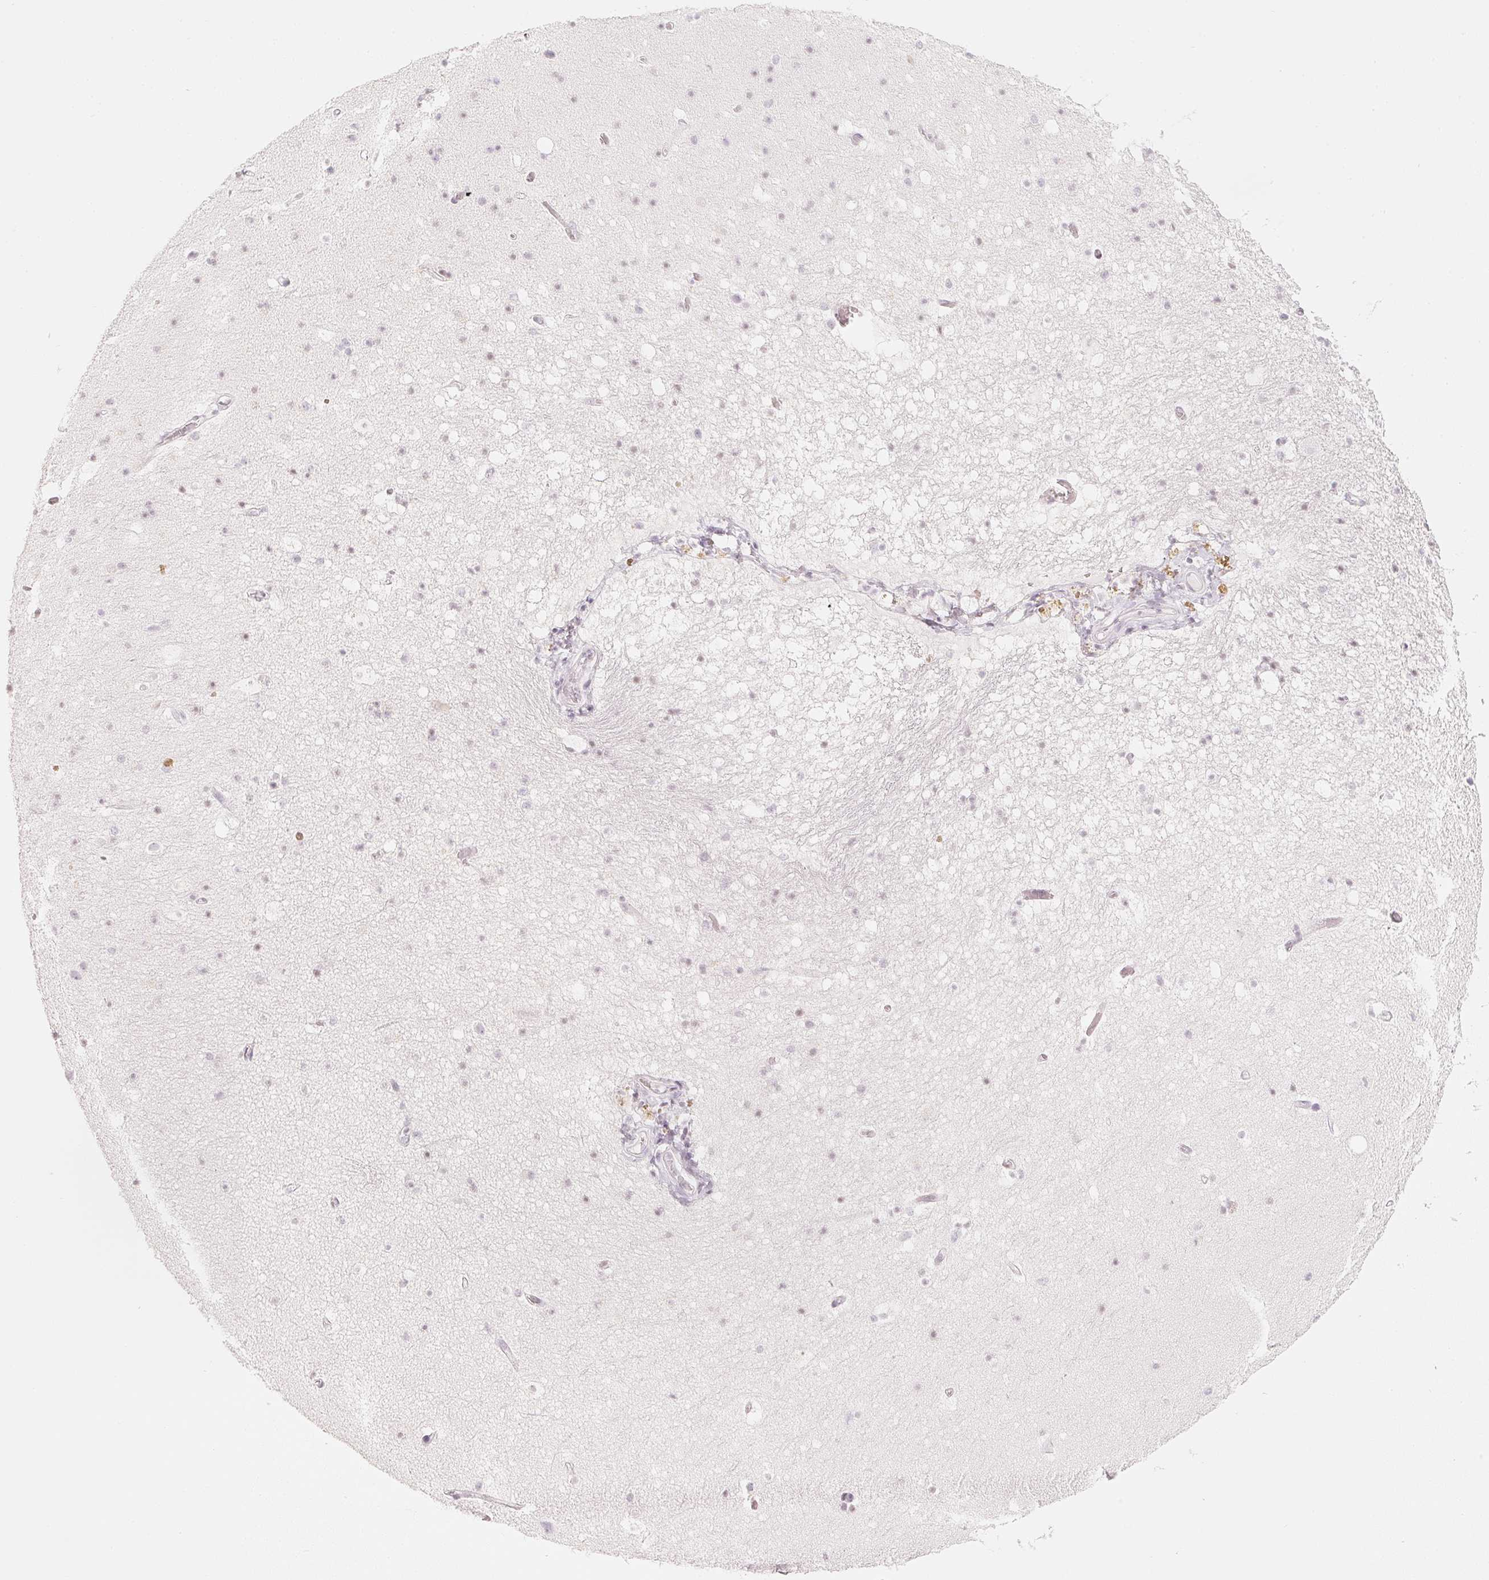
{"staining": {"intensity": "weak", "quantity": "<25%", "location": "nuclear"}, "tissue": "hippocampus", "cell_type": "Glial cells", "image_type": "normal", "snomed": [{"axis": "morphology", "description": "Normal tissue, NOS"}, {"axis": "topography", "description": "Hippocampus"}], "caption": "High power microscopy photomicrograph of an immunohistochemistry histopathology image of benign hippocampus, revealing no significant staining in glial cells.", "gene": "SLC22A8", "patient": {"sex": "male", "age": 26}}